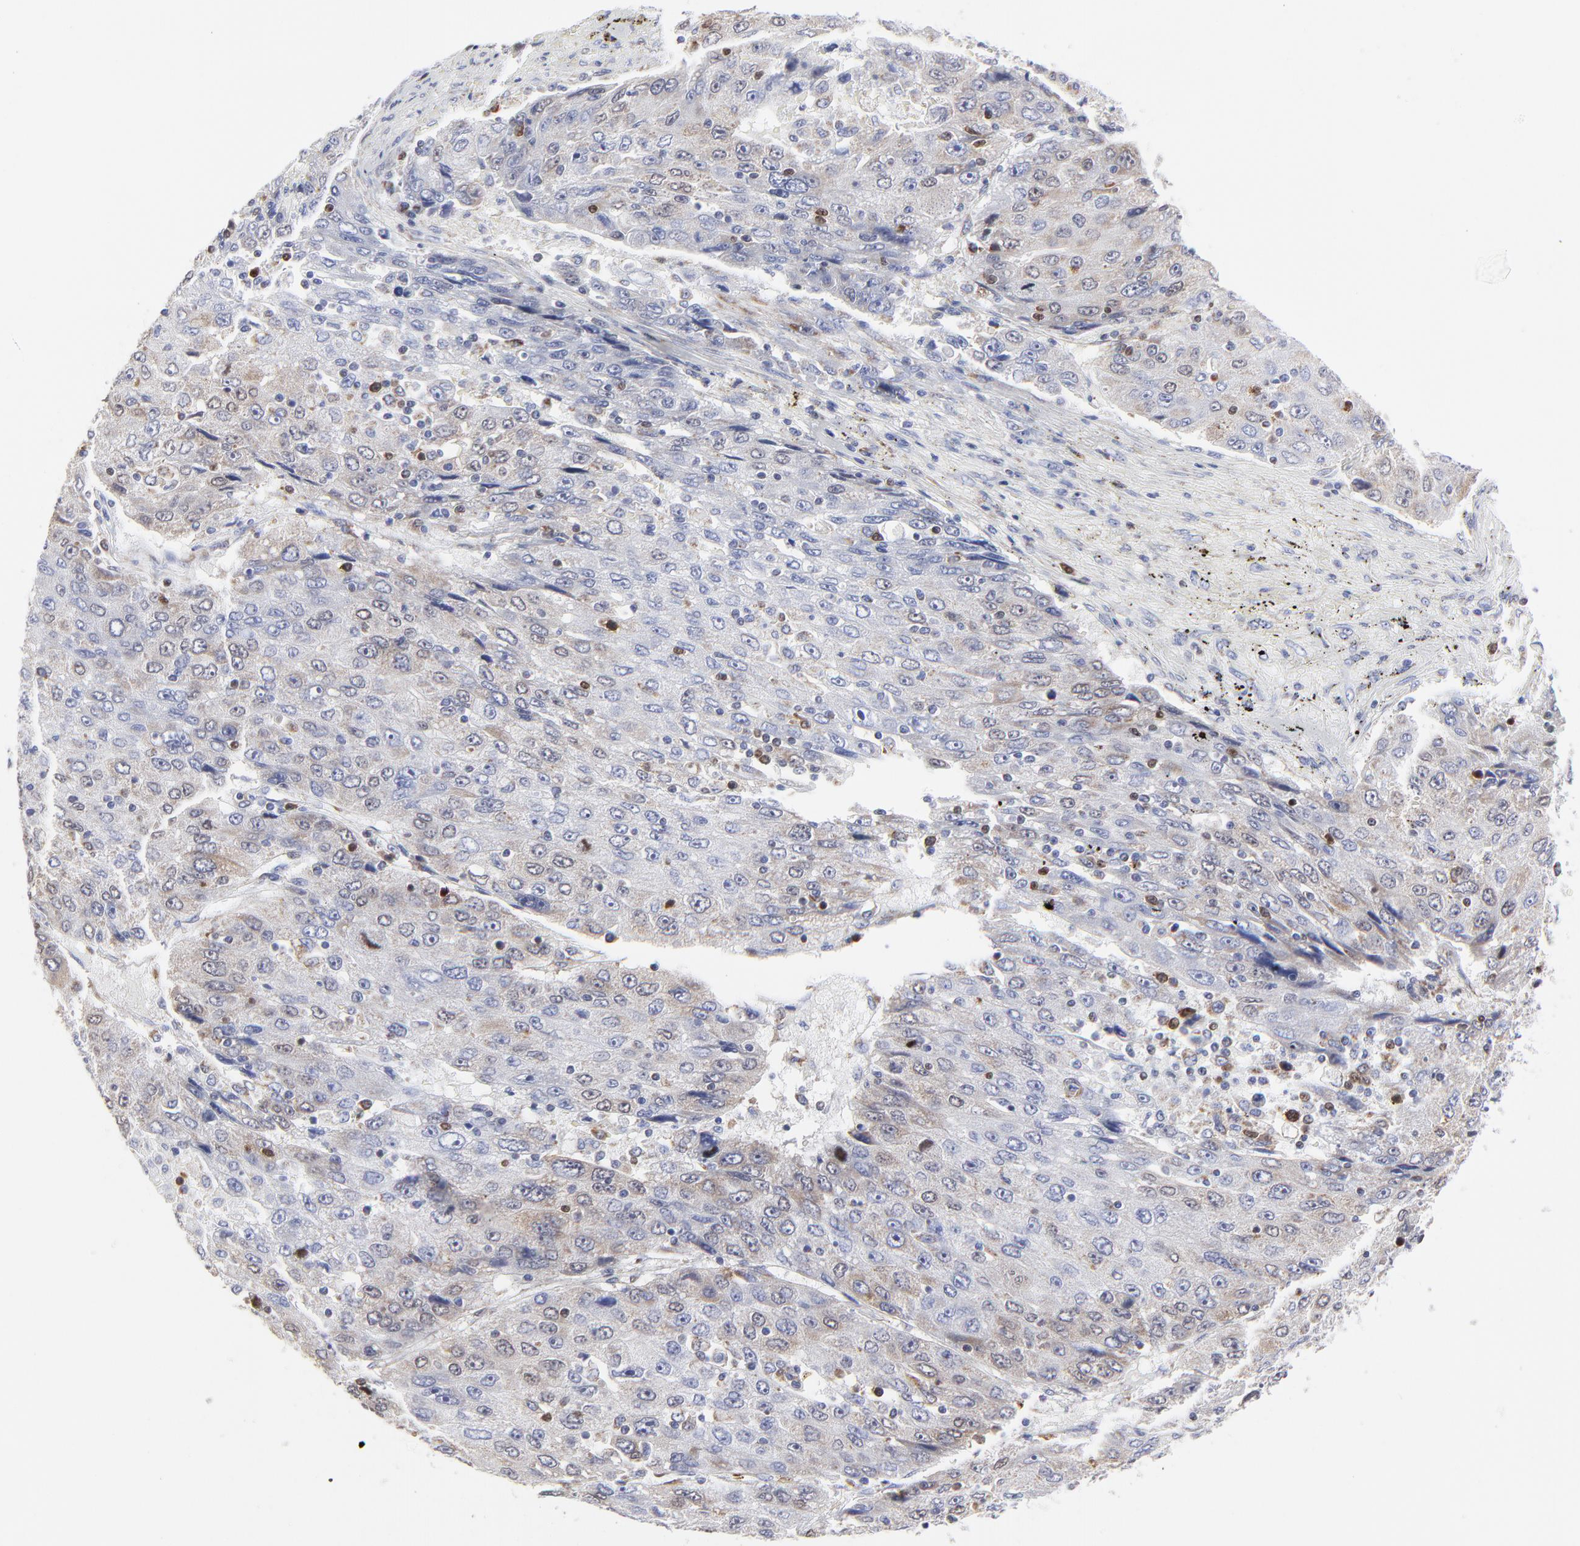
{"staining": {"intensity": "weak", "quantity": "25%-75%", "location": "cytoplasmic/membranous"}, "tissue": "liver cancer", "cell_type": "Tumor cells", "image_type": "cancer", "snomed": [{"axis": "morphology", "description": "Carcinoma, Hepatocellular, NOS"}, {"axis": "topography", "description": "Liver"}], "caption": "This image displays liver cancer stained with immunohistochemistry (IHC) to label a protein in brown. The cytoplasmic/membranous of tumor cells show weak positivity for the protein. Nuclei are counter-stained blue.", "gene": "NCAPH", "patient": {"sex": "male", "age": 49}}